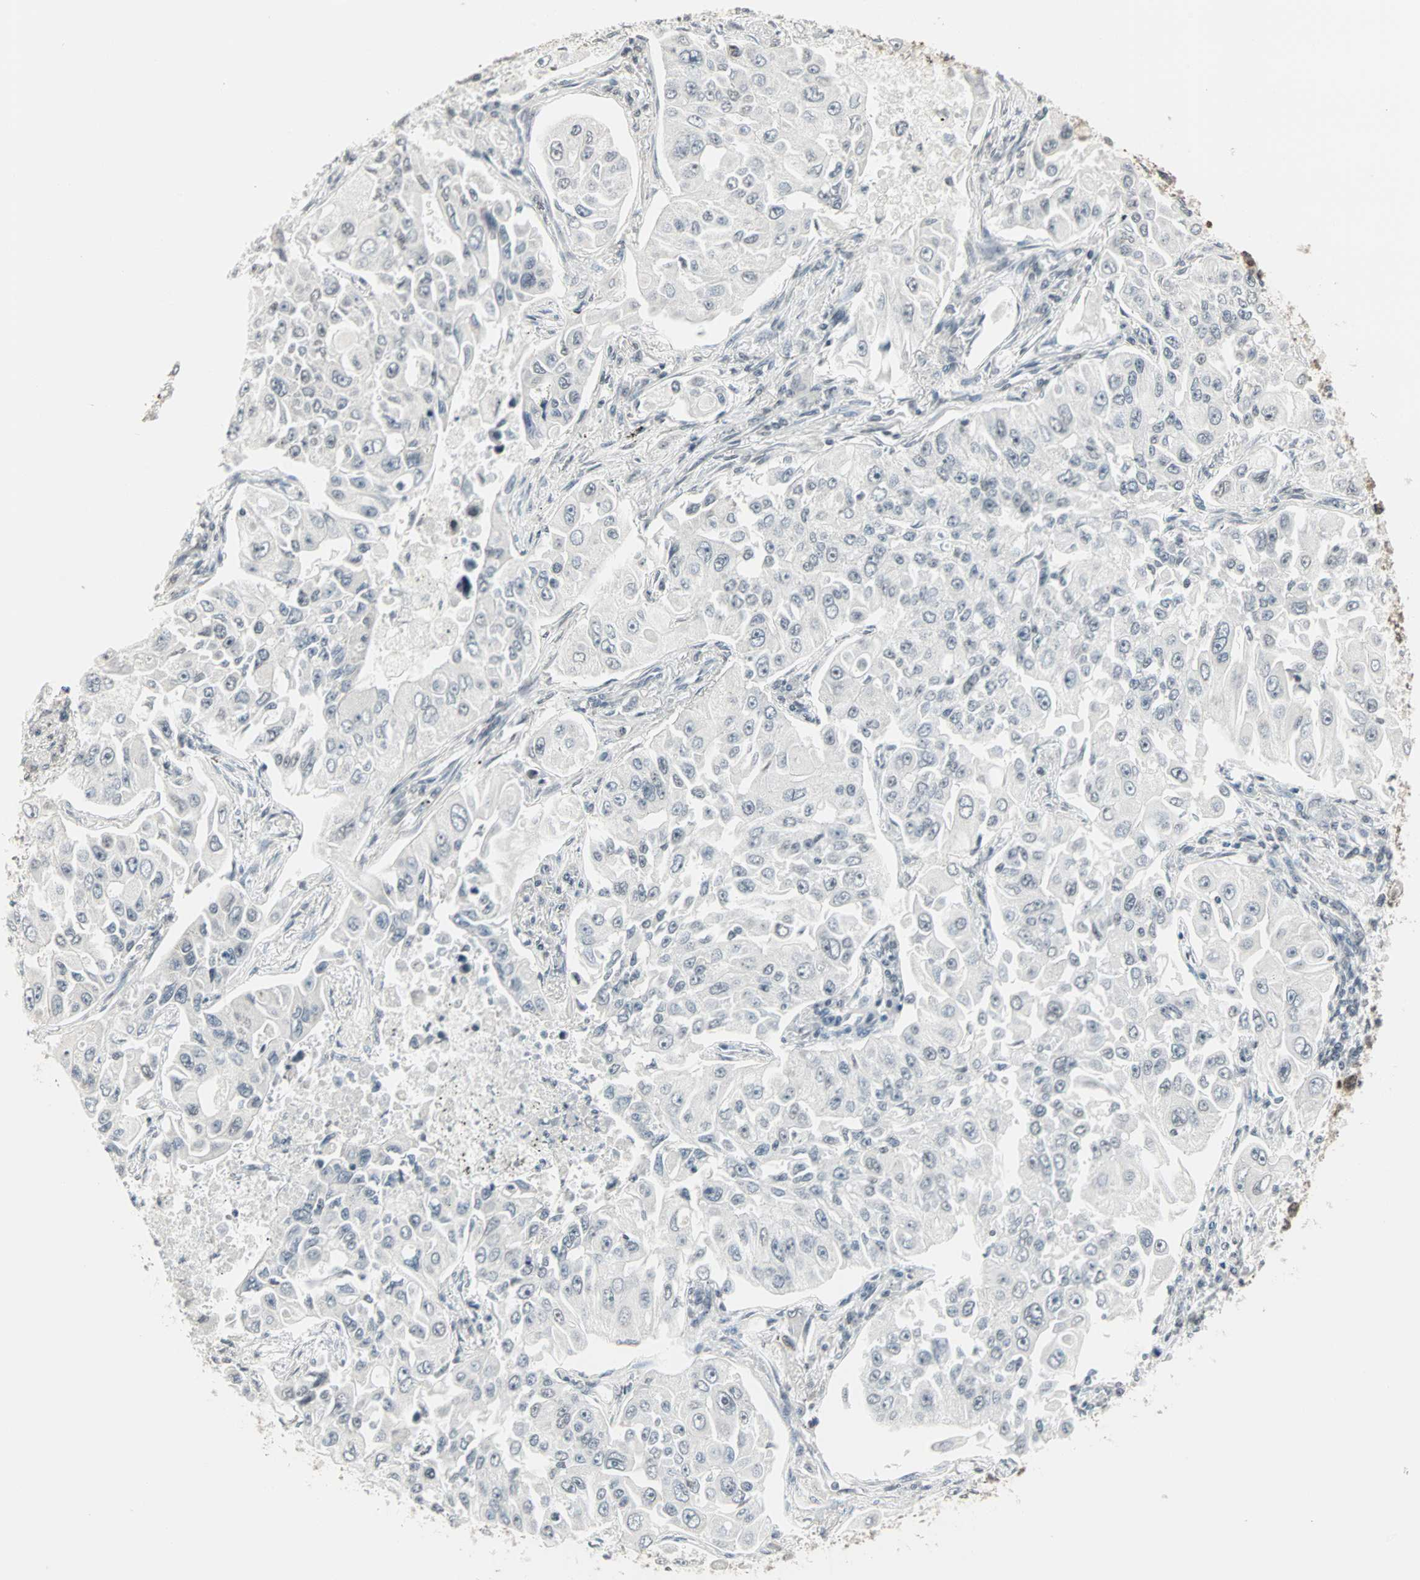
{"staining": {"intensity": "negative", "quantity": "none", "location": "none"}, "tissue": "lung cancer", "cell_type": "Tumor cells", "image_type": "cancer", "snomed": [{"axis": "morphology", "description": "Adenocarcinoma, NOS"}, {"axis": "topography", "description": "Lung"}], "caption": "DAB immunohistochemical staining of lung cancer displays no significant positivity in tumor cells.", "gene": "CBLC", "patient": {"sex": "male", "age": 84}}